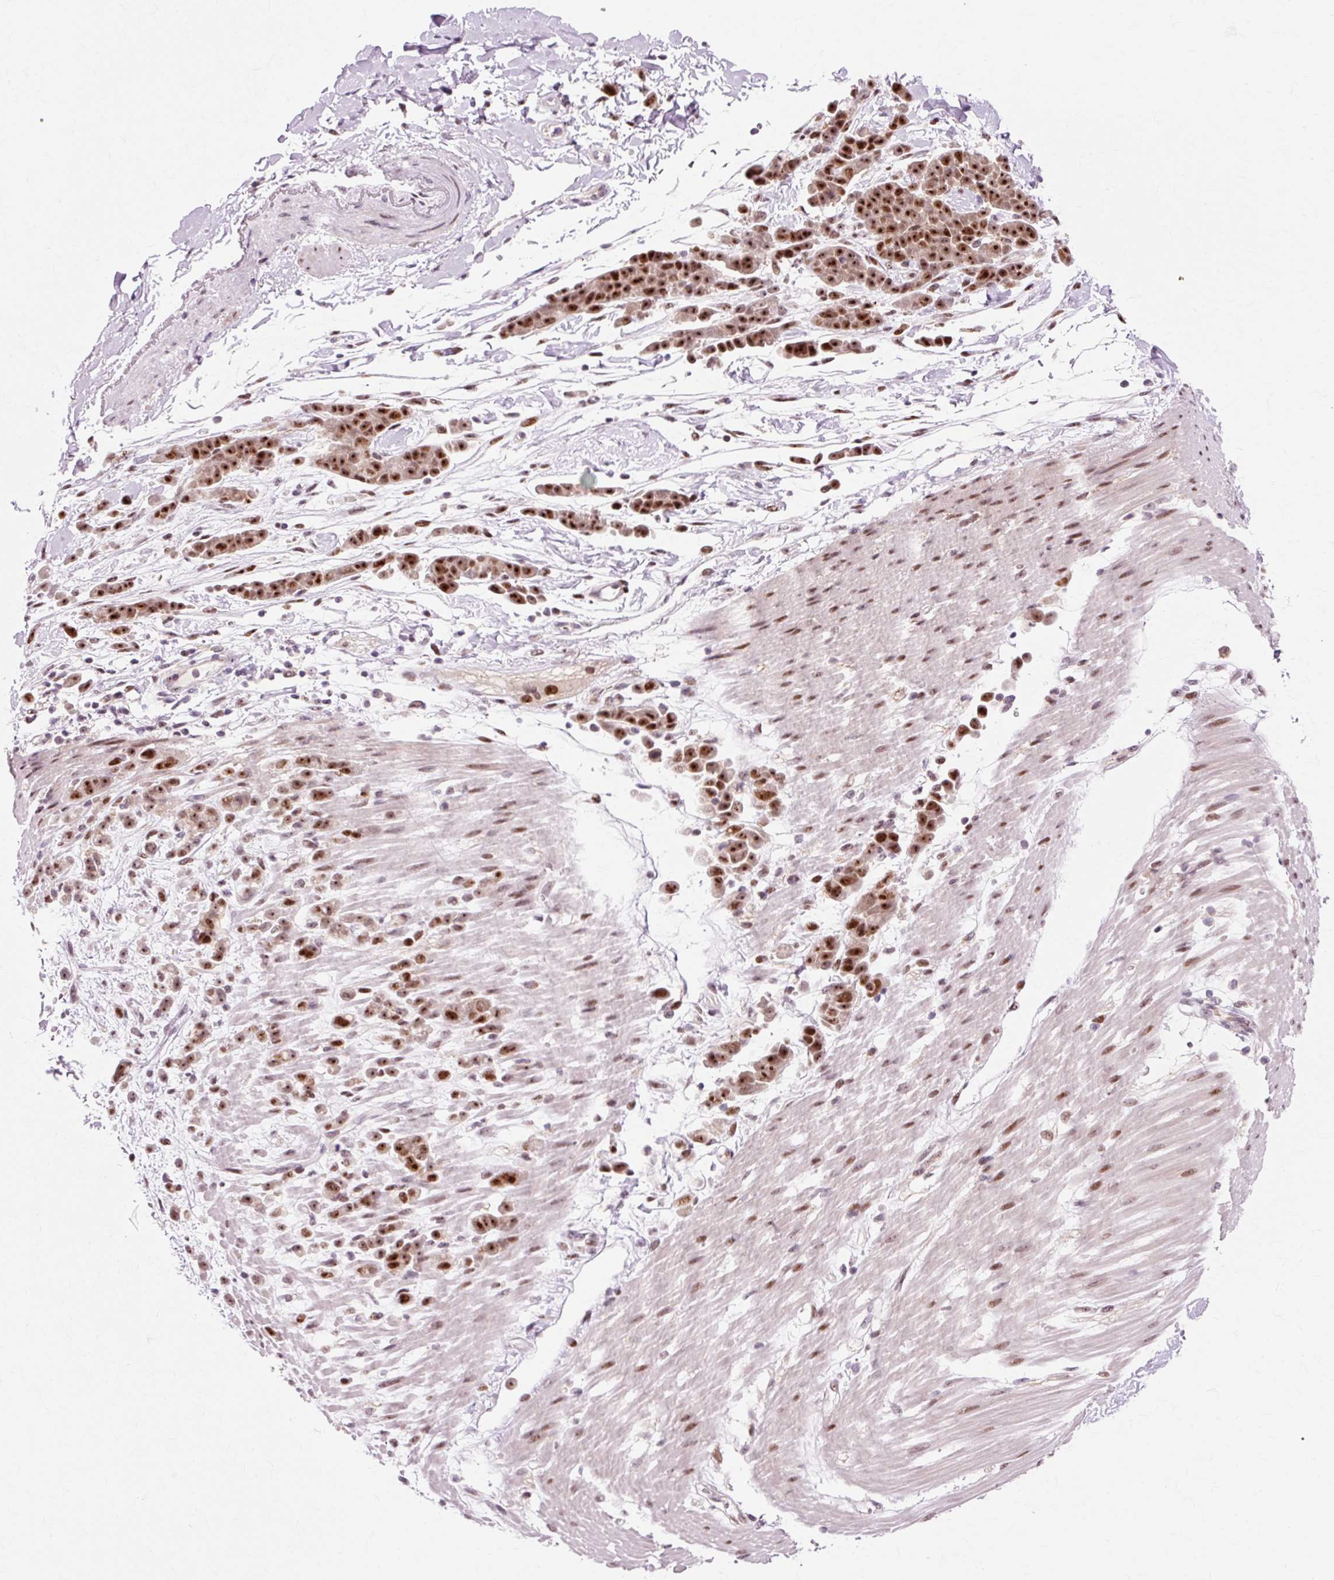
{"staining": {"intensity": "strong", "quantity": ">75%", "location": "nuclear"}, "tissue": "pancreatic cancer", "cell_type": "Tumor cells", "image_type": "cancer", "snomed": [{"axis": "morphology", "description": "Normal tissue, NOS"}, {"axis": "morphology", "description": "Adenocarcinoma, NOS"}, {"axis": "topography", "description": "Pancreas"}], "caption": "Pancreatic adenocarcinoma tissue demonstrates strong nuclear expression in about >75% of tumor cells, visualized by immunohistochemistry.", "gene": "MACROD2", "patient": {"sex": "female", "age": 64}}